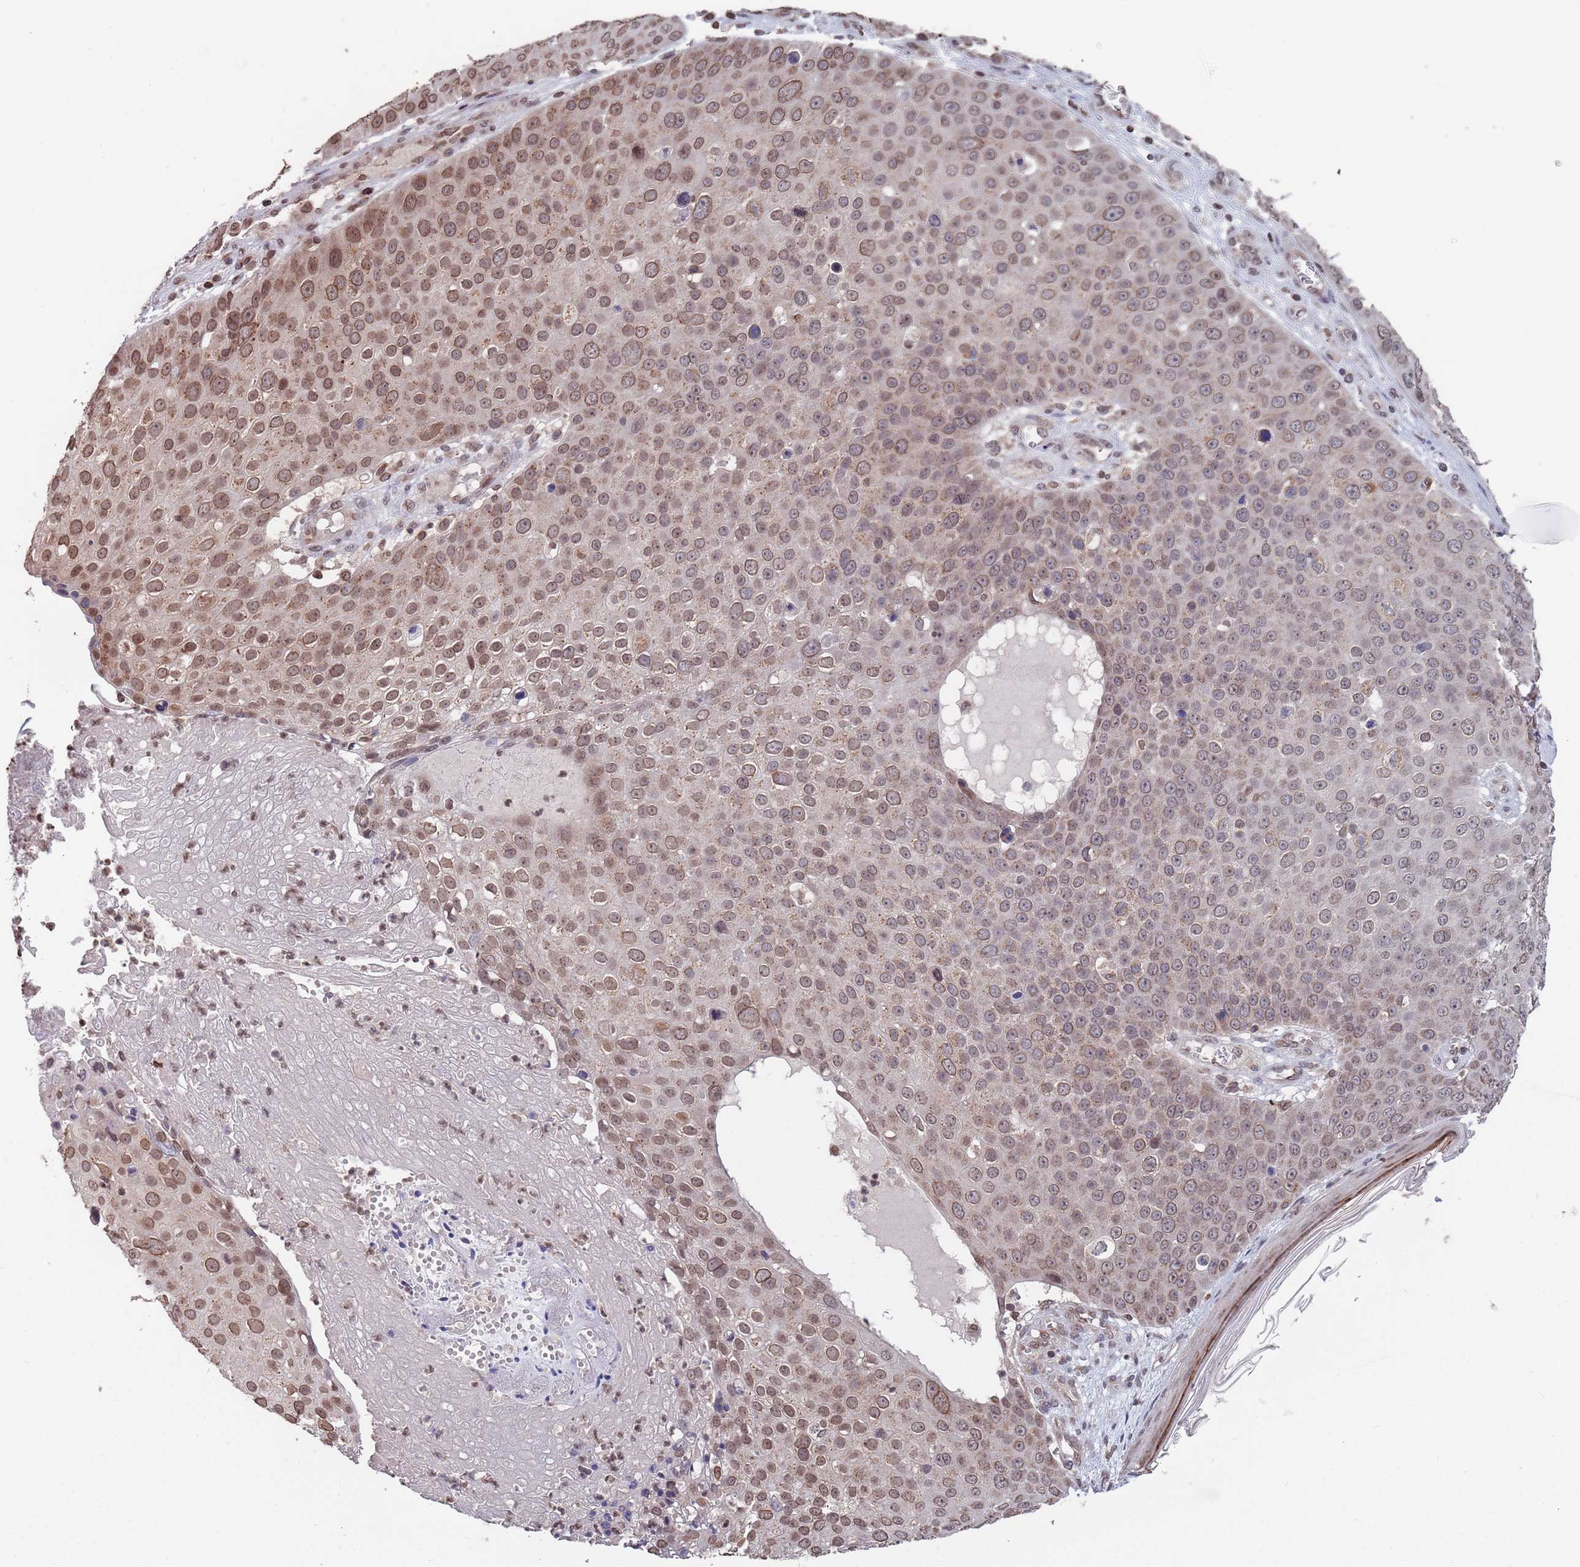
{"staining": {"intensity": "moderate", "quantity": "25%-75%", "location": "cytoplasmic/membranous,nuclear"}, "tissue": "skin cancer", "cell_type": "Tumor cells", "image_type": "cancer", "snomed": [{"axis": "morphology", "description": "Squamous cell carcinoma, NOS"}, {"axis": "topography", "description": "Skin"}], "caption": "Skin cancer stained with DAB immunohistochemistry demonstrates medium levels of moderate cytoplasmic/membranous and nuclear staining in approximately 25%-75% of tumor cells.", "gene": "SDHAF3", "patient": {"sex": "male", "age": 71}}